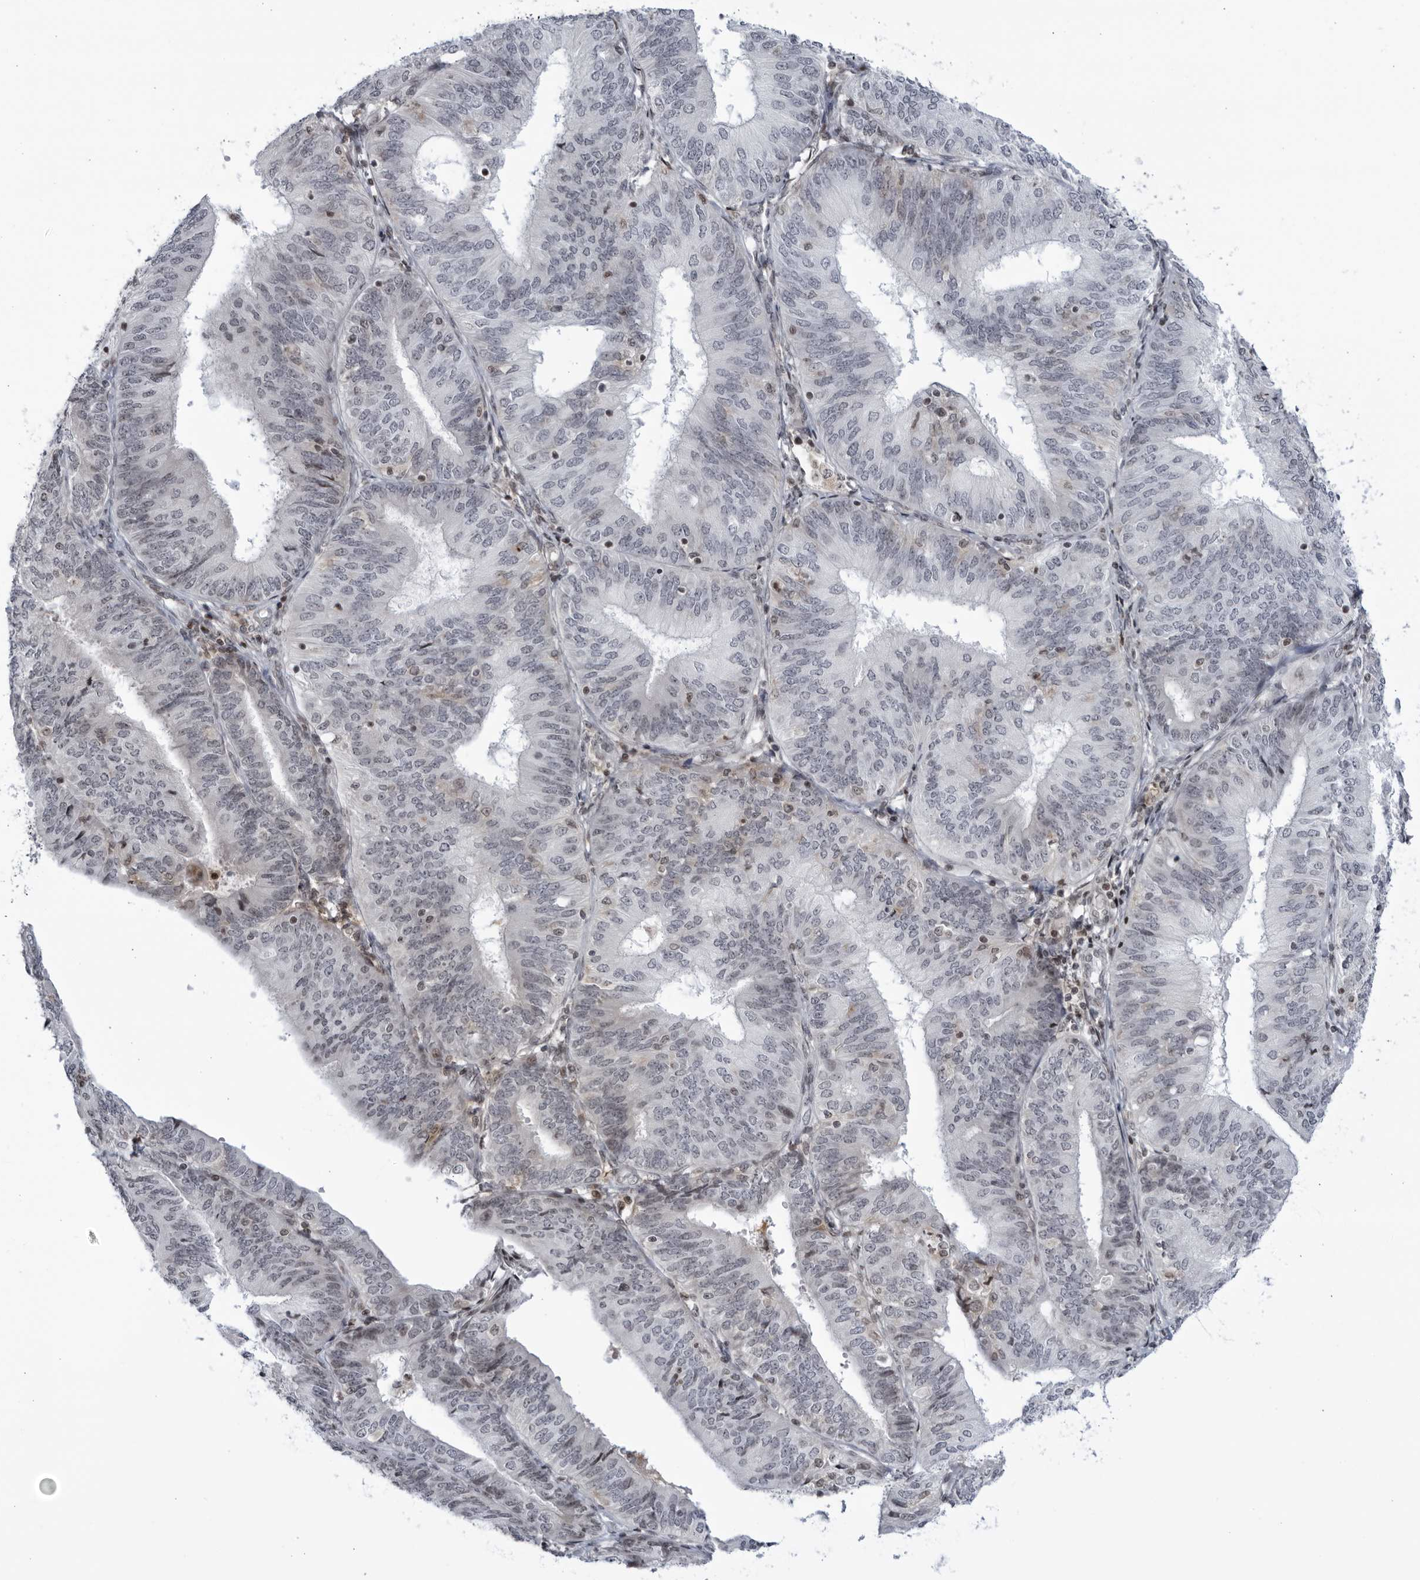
{"staining": {"intensity": "negative", "quantity": "none", "location": "none"}, "tissue": "endometrial cancer", "cell_type": "Tumor cells", "image_type": "cancer", "snomed": [{"axis": "morphology", "description": "Adenocarcinoma, NOS"}, {"axis": "topography", "description": "Endometrium"}], "caption": "IHC of human endometrial cancer (adenocarcinoma) displays no positivity in tumor cells.", "gene": "DTL", "patient": {"sex": "female", "age": 58}}